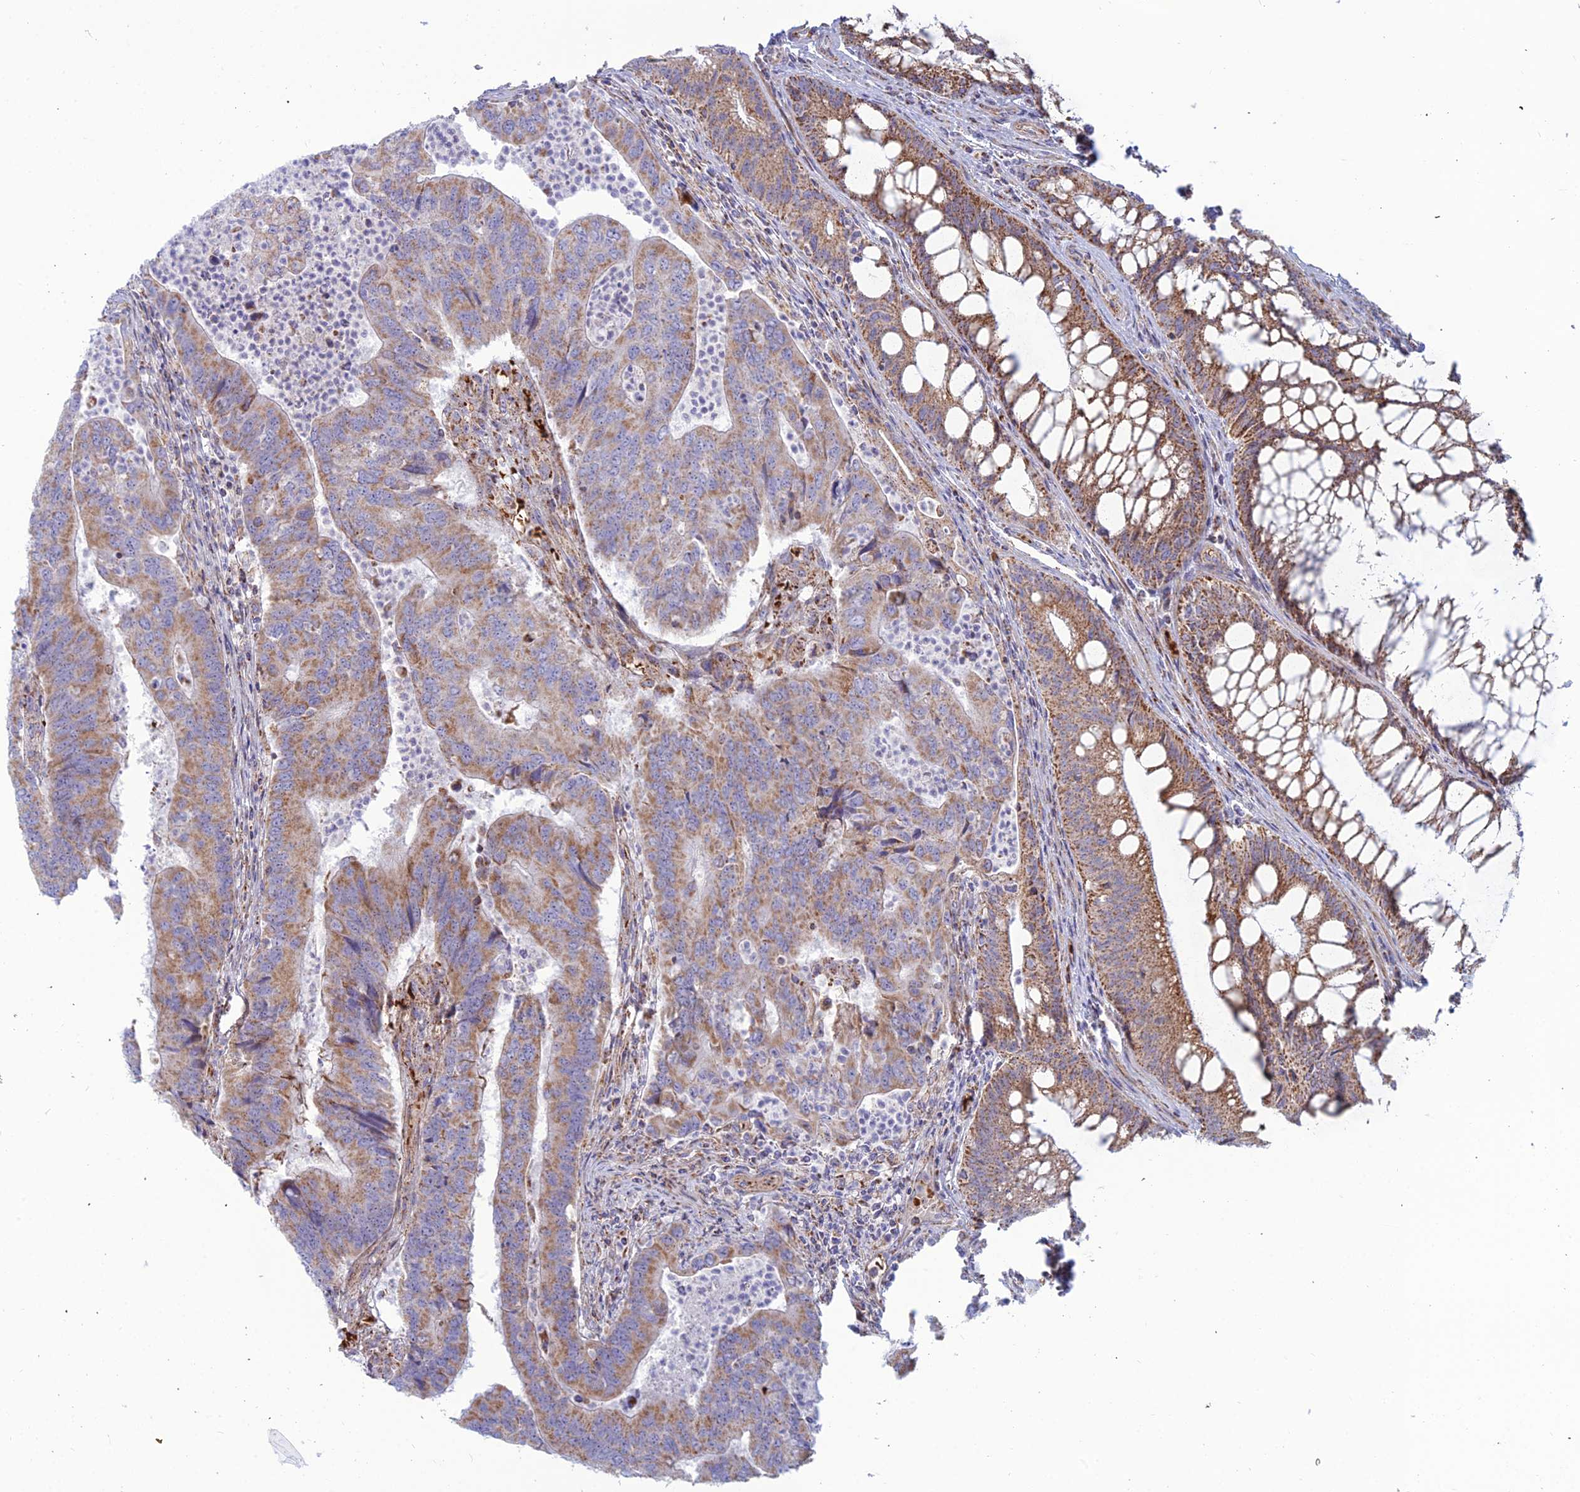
{"staining": {"intensity": "moderate", "quantity": ">75%", "location": "cytoplasmic/membranous"}, "tissue": "colorectal cancer", "cell_type": "Tumor cells", "image_type": "cancer", "snomed": [{"axis": "morphology", "description": "Adenocarcinoma, NOS"}, {"axis": "topography", "description": "Colon"}], "caption": "Human adenocarcinoma (colorectal) stained with a protein marker demonstrates moderate staining in tumor cells.", "gene": "SLC35F4", "patient": {"sex": "female", "age": 67}}